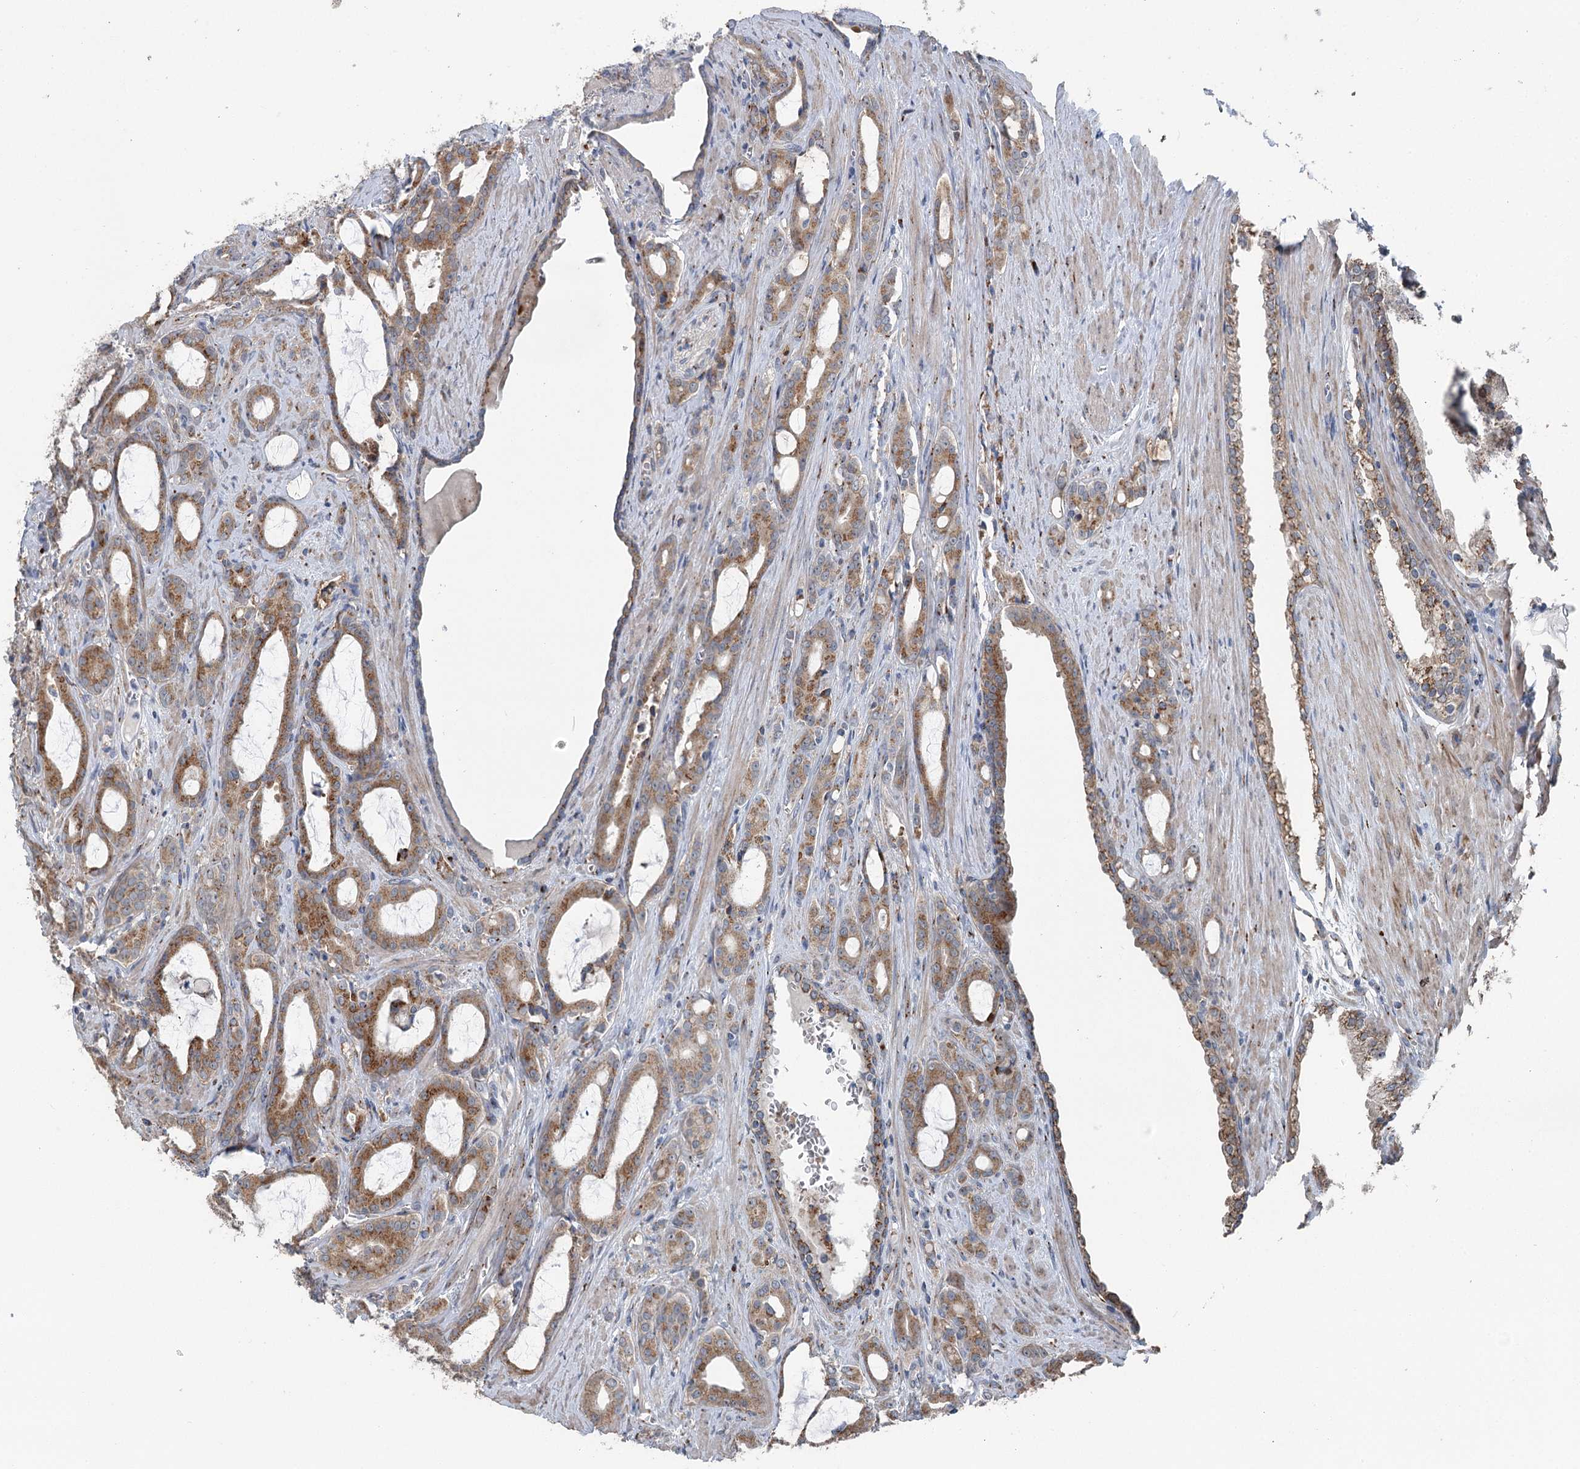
{"staining": {"intensity": "moderate", "quantity": ">75%", "location": "cytoplasmic/membranous"}, "tissue": "prostate cancer", "cell_type": "Tumor cells", "image_type": "cancer", "snomed": [{"axis": "morphology", "description": "Adenocarcinoma, High grade"}, {"axis": "topography", "description": "Prostate"}], "caption": "Human prostate adenocarcinoma (high-grade) stained for a protein (brown) demonstrates moderate cytoplasmic/membranous positive positivity in about >75% of tumor cells.", "gene": "ITIH5", "patient": {"sex": "male", "age": 72}}